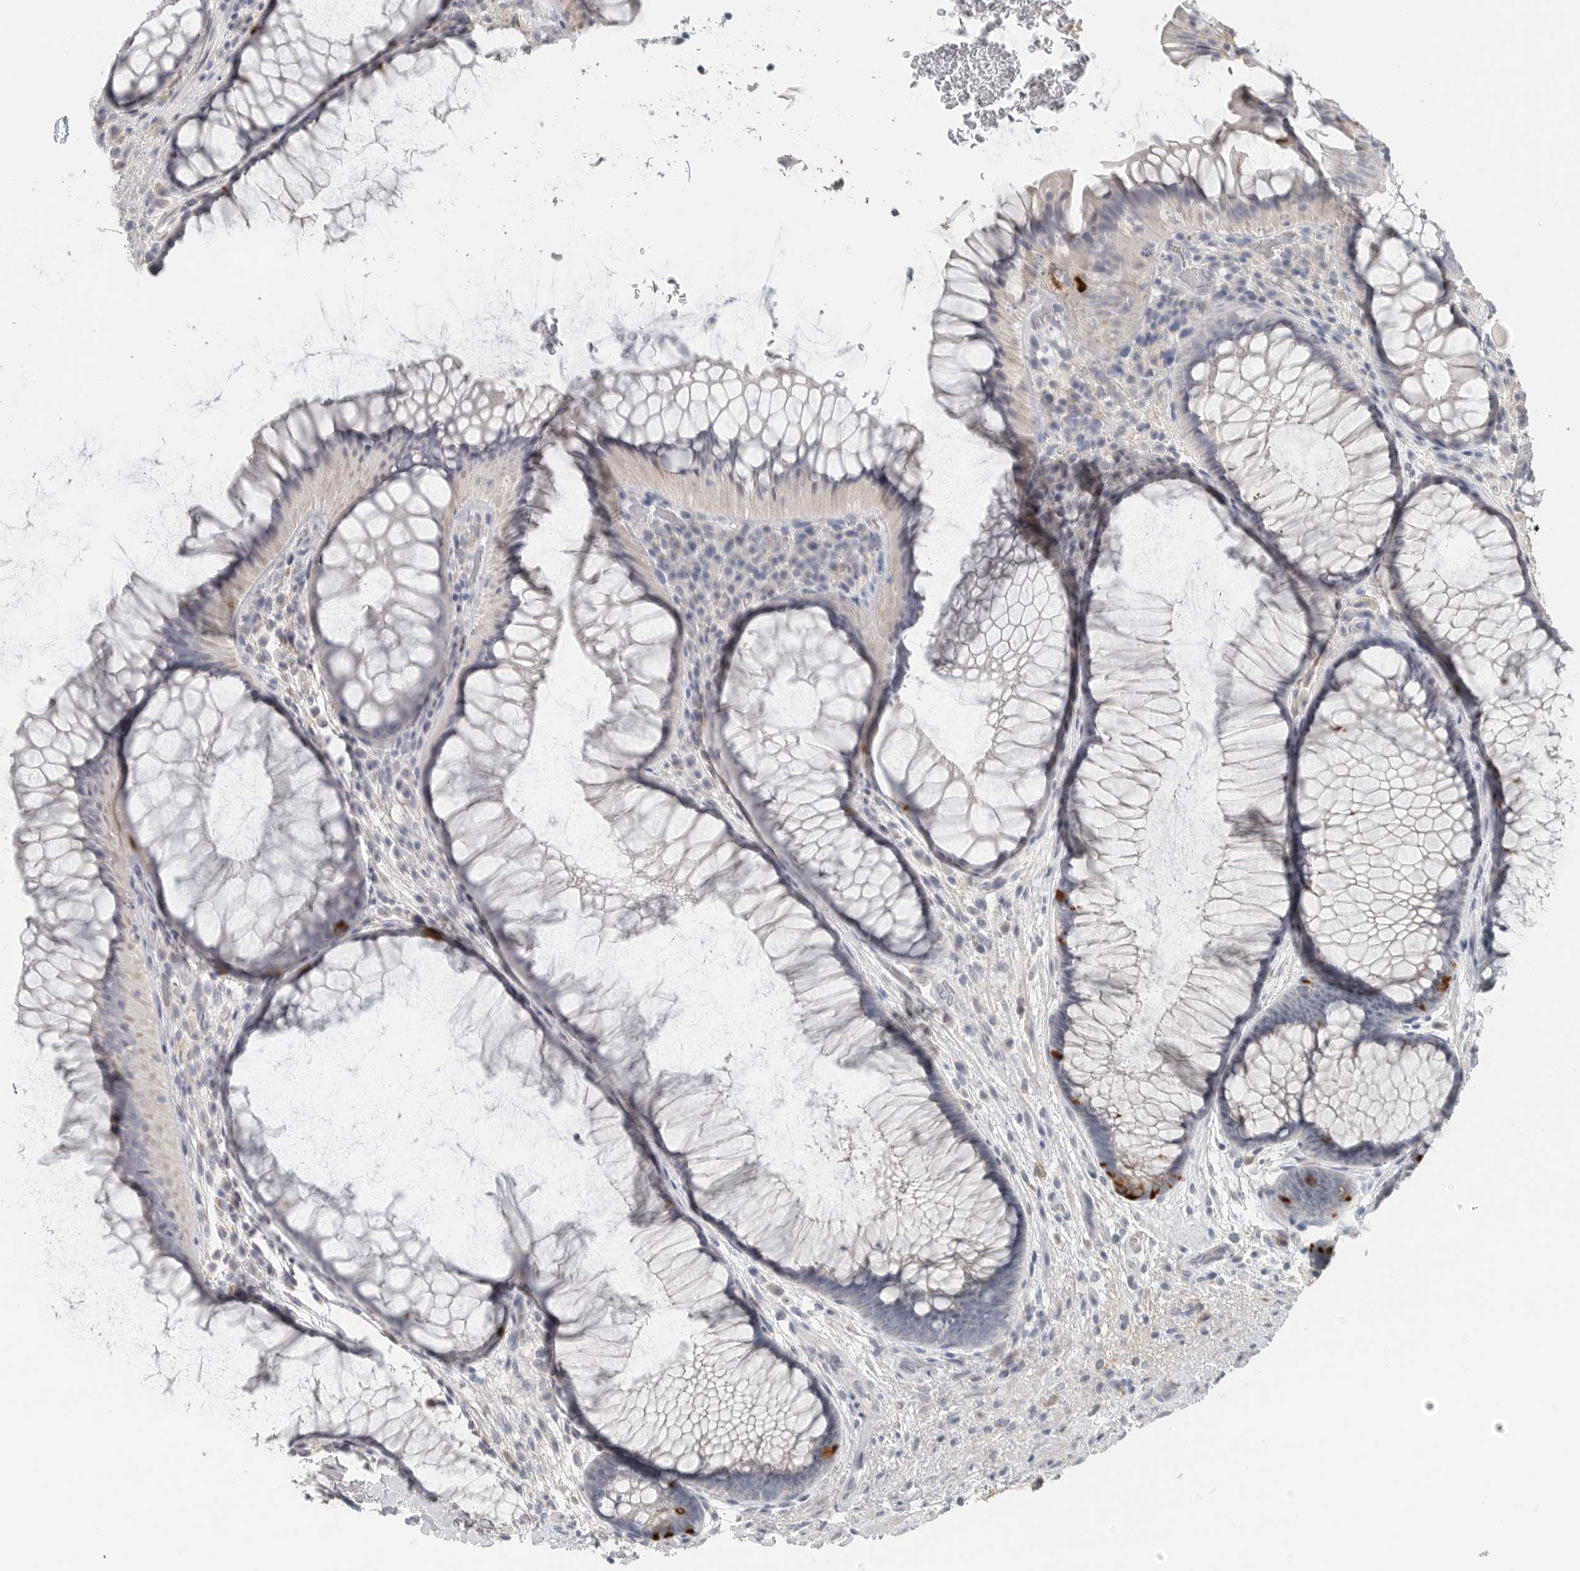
{"staining": {"intensity": "strong", "quantity": "<25%", "location": "cytoplasmic/membranous"}, "tissue": "rectum", "cell_type": "Glandular cells", "image_type": "normal", "snomed": [{"axis": "morphology", "description": "Normal tissue, NOS"}, {"axis": "topography", "description": "Rectum"}], "caption": "A brown stain highlights strong cytoplasmic/membranous positivity of a protein in glandular cells of unremarkable rectum.", "gene": "PAM", "patient": {"sex": "male", "age": 51}}